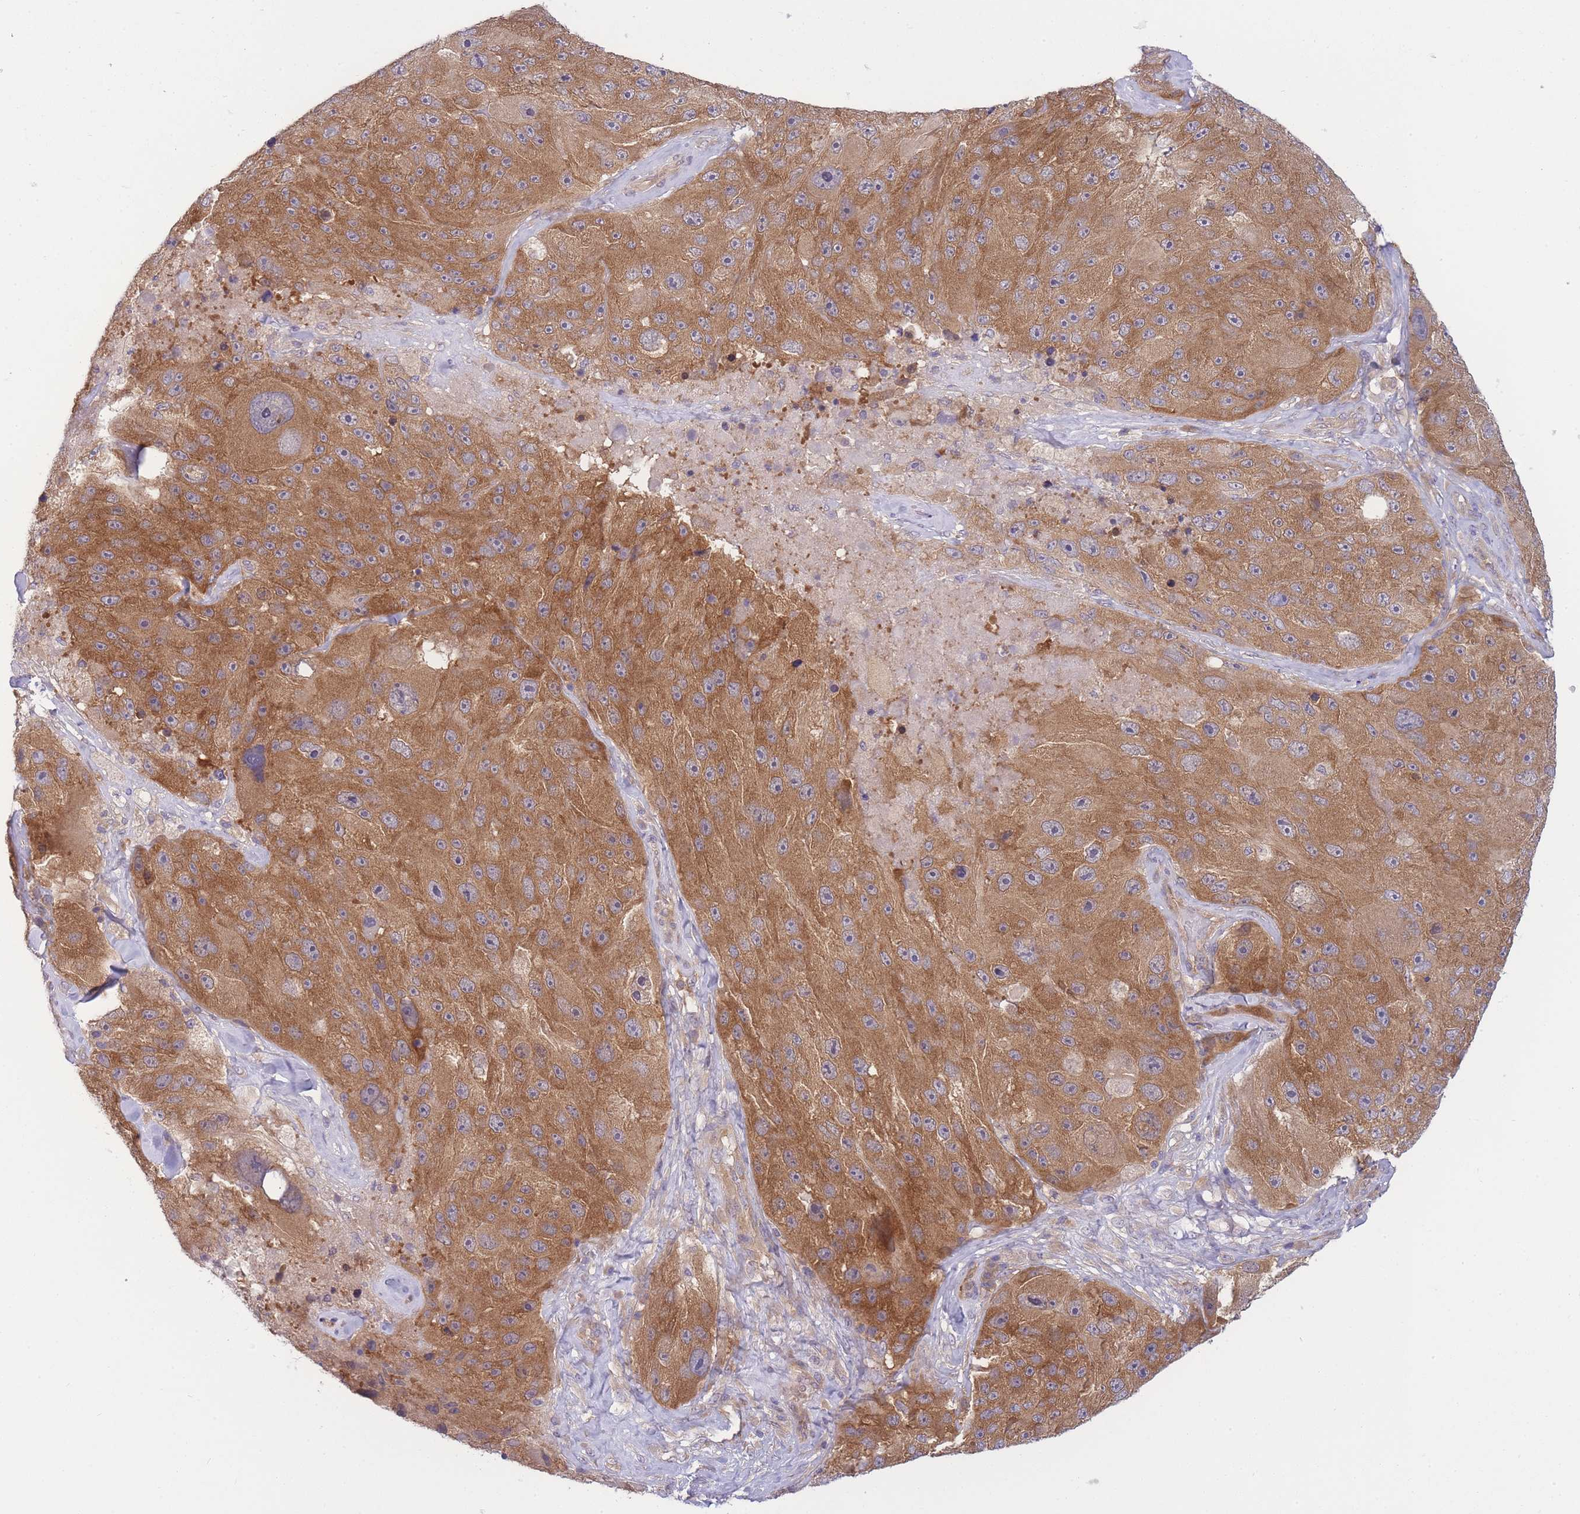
{"staining": {"intensity": "moderate", "quantity": ">75%", "location": "cytoplasmic/membranous"}, "tissue": "melanoma", "cell_type": "Tumor cells", "image_type": "cancer", "snomed": [{"axis": "morphology", "description": "Malignant melanoma, Metastatic site"}, {"axis": "topography", "description": "Lymph node"}], "caption": "This is an image of immunohistochemistry (IHC) staining of malignant melanoma (metastatic site), which shows moderate staining in the cytoplasmic/membranous of tumor cells.", "gene": "PFDN6", "patient": {"sex": "male", "age": 62}}